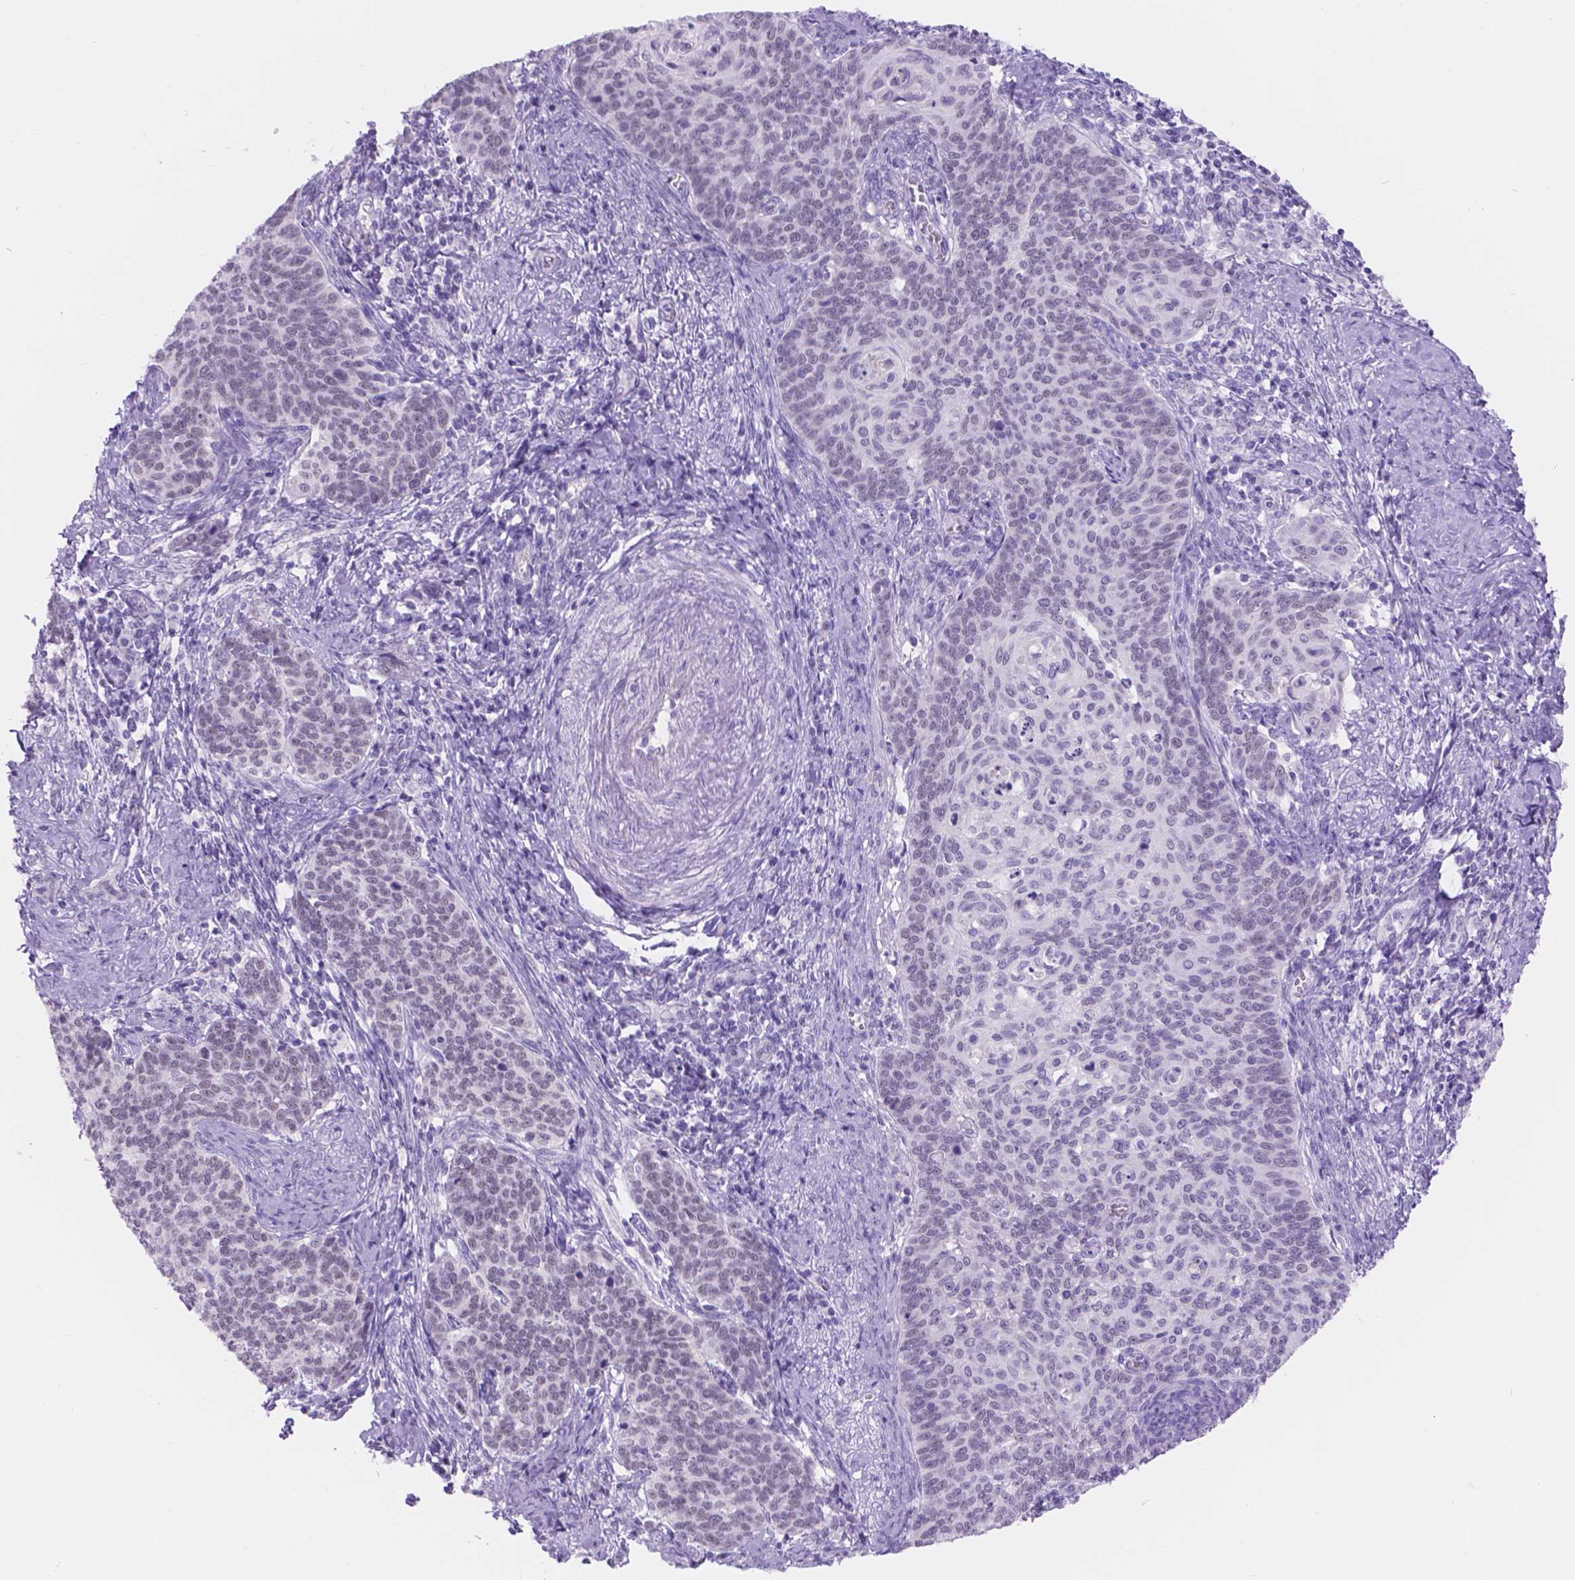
{"staining": {"intensity": "negative", "quantity": "none", "location": "none"}, "tissue": "cervical cancer", "cell_type": "Tumor cells", "image_type": "cancer", "snomed": [{"axis": "morphology", "description": "Normal tissue, NOS"}, {"axis": "morphology", "description": "Squamous cell carcinoma, NOS"}, {"axis": "topography", "description": "Cervix"}], "caption": "The histopathology image reveals no significant positivity in tumor cells of cervical cancer (squamous cell carcinoma). (Immunohistochemistry, brightfield microscopy, high magnification).", "gene": "DCC", "patient": {"sex": "female", "age": 39}}